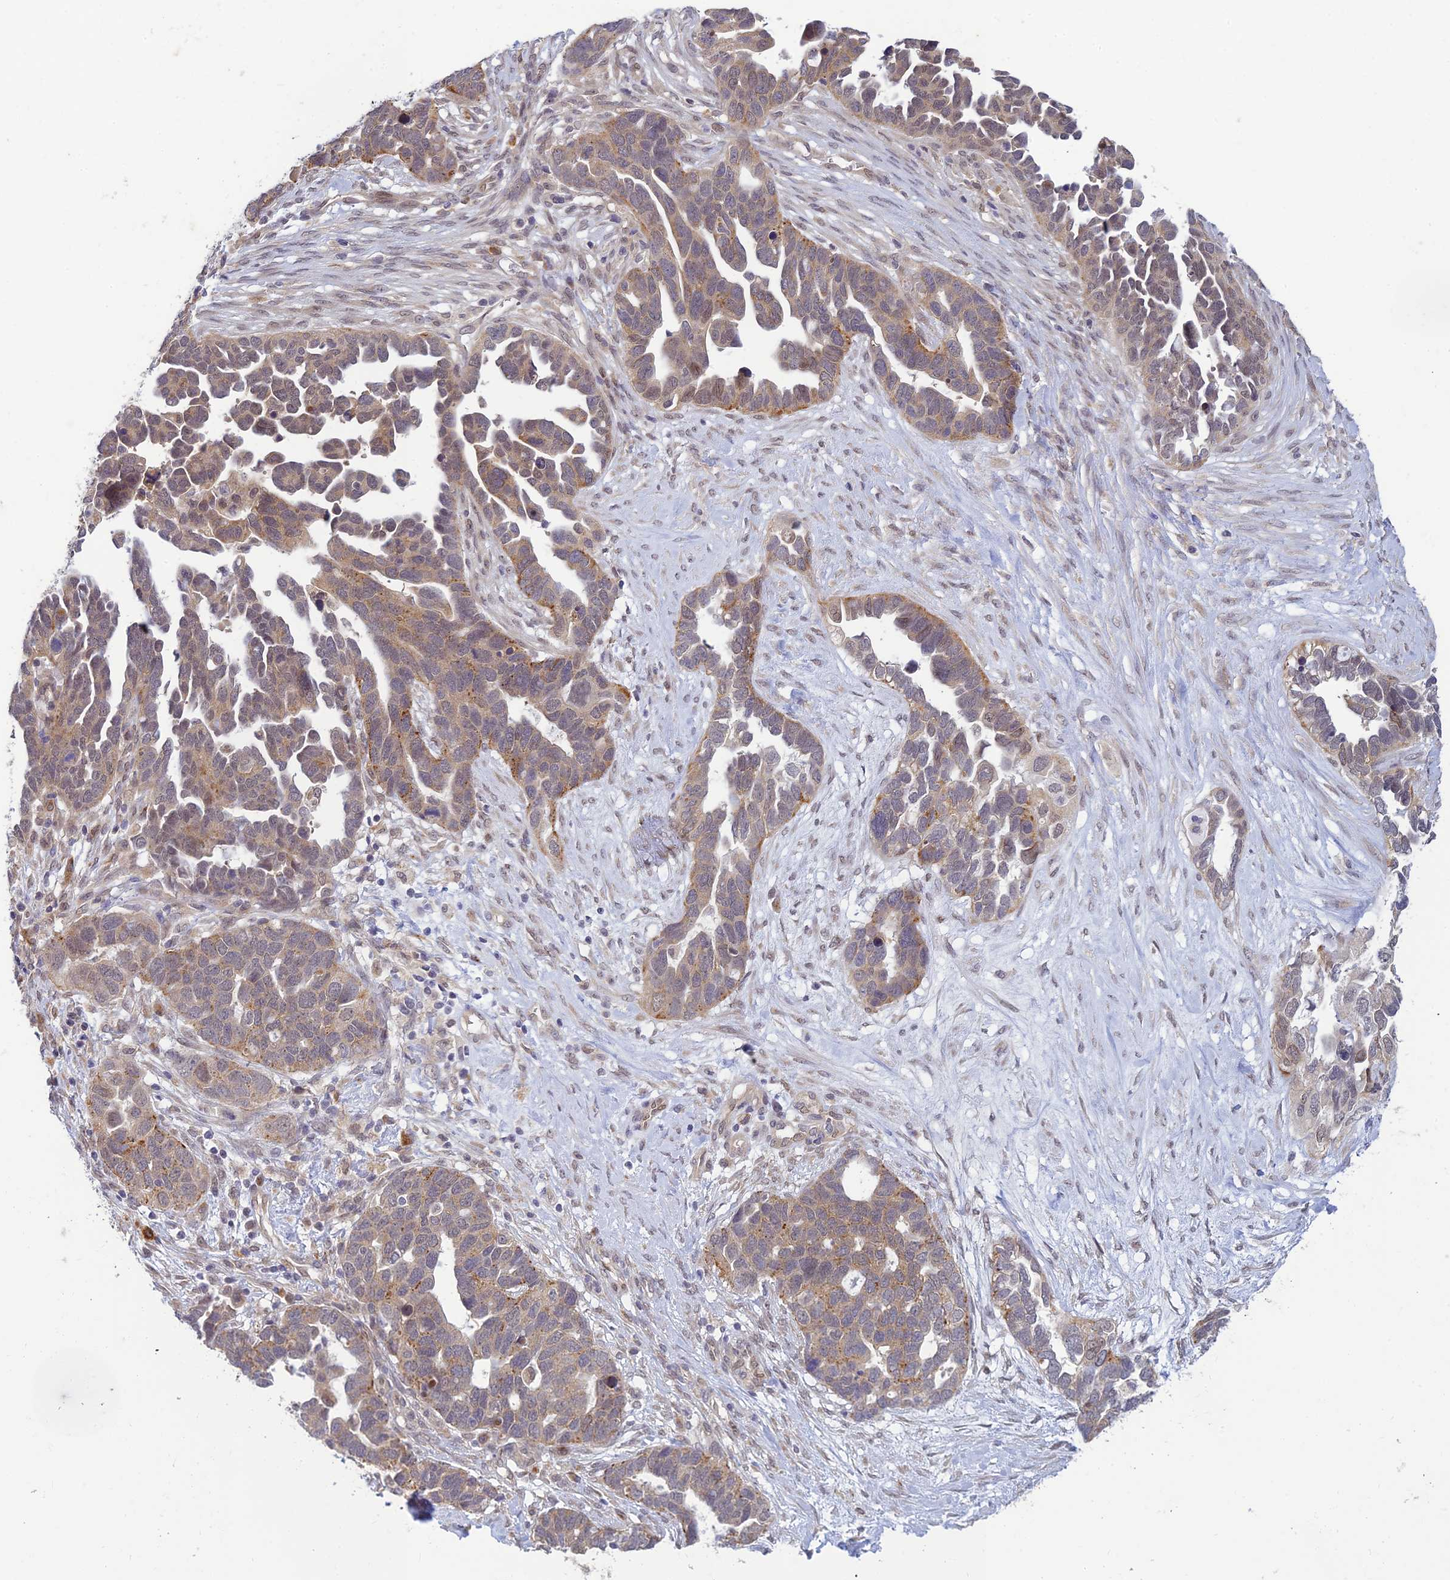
{"staining": {"intensity": "moderate", "quantity": "<25%", "location": "cytoplasmic/membranous"}, "tissue": "ovarian cancer", "cell_type": "Tumor cells", "image_type": "cancer", "snomed": [{"axis": "morphology", "description": "Cystadenocarcinoma, serous, NOS"}, {"axis": "topography", "description": "Ovary"}], "caption": "Immunohistochemical staining of ovarian serous cystadenocarcinoma reveals low levels of moderate cytoplasmic/membranous positivity in about <25% of tumor cells.", "gene": "SKIC8", "patient": {"sex": "female", "age": 54}}